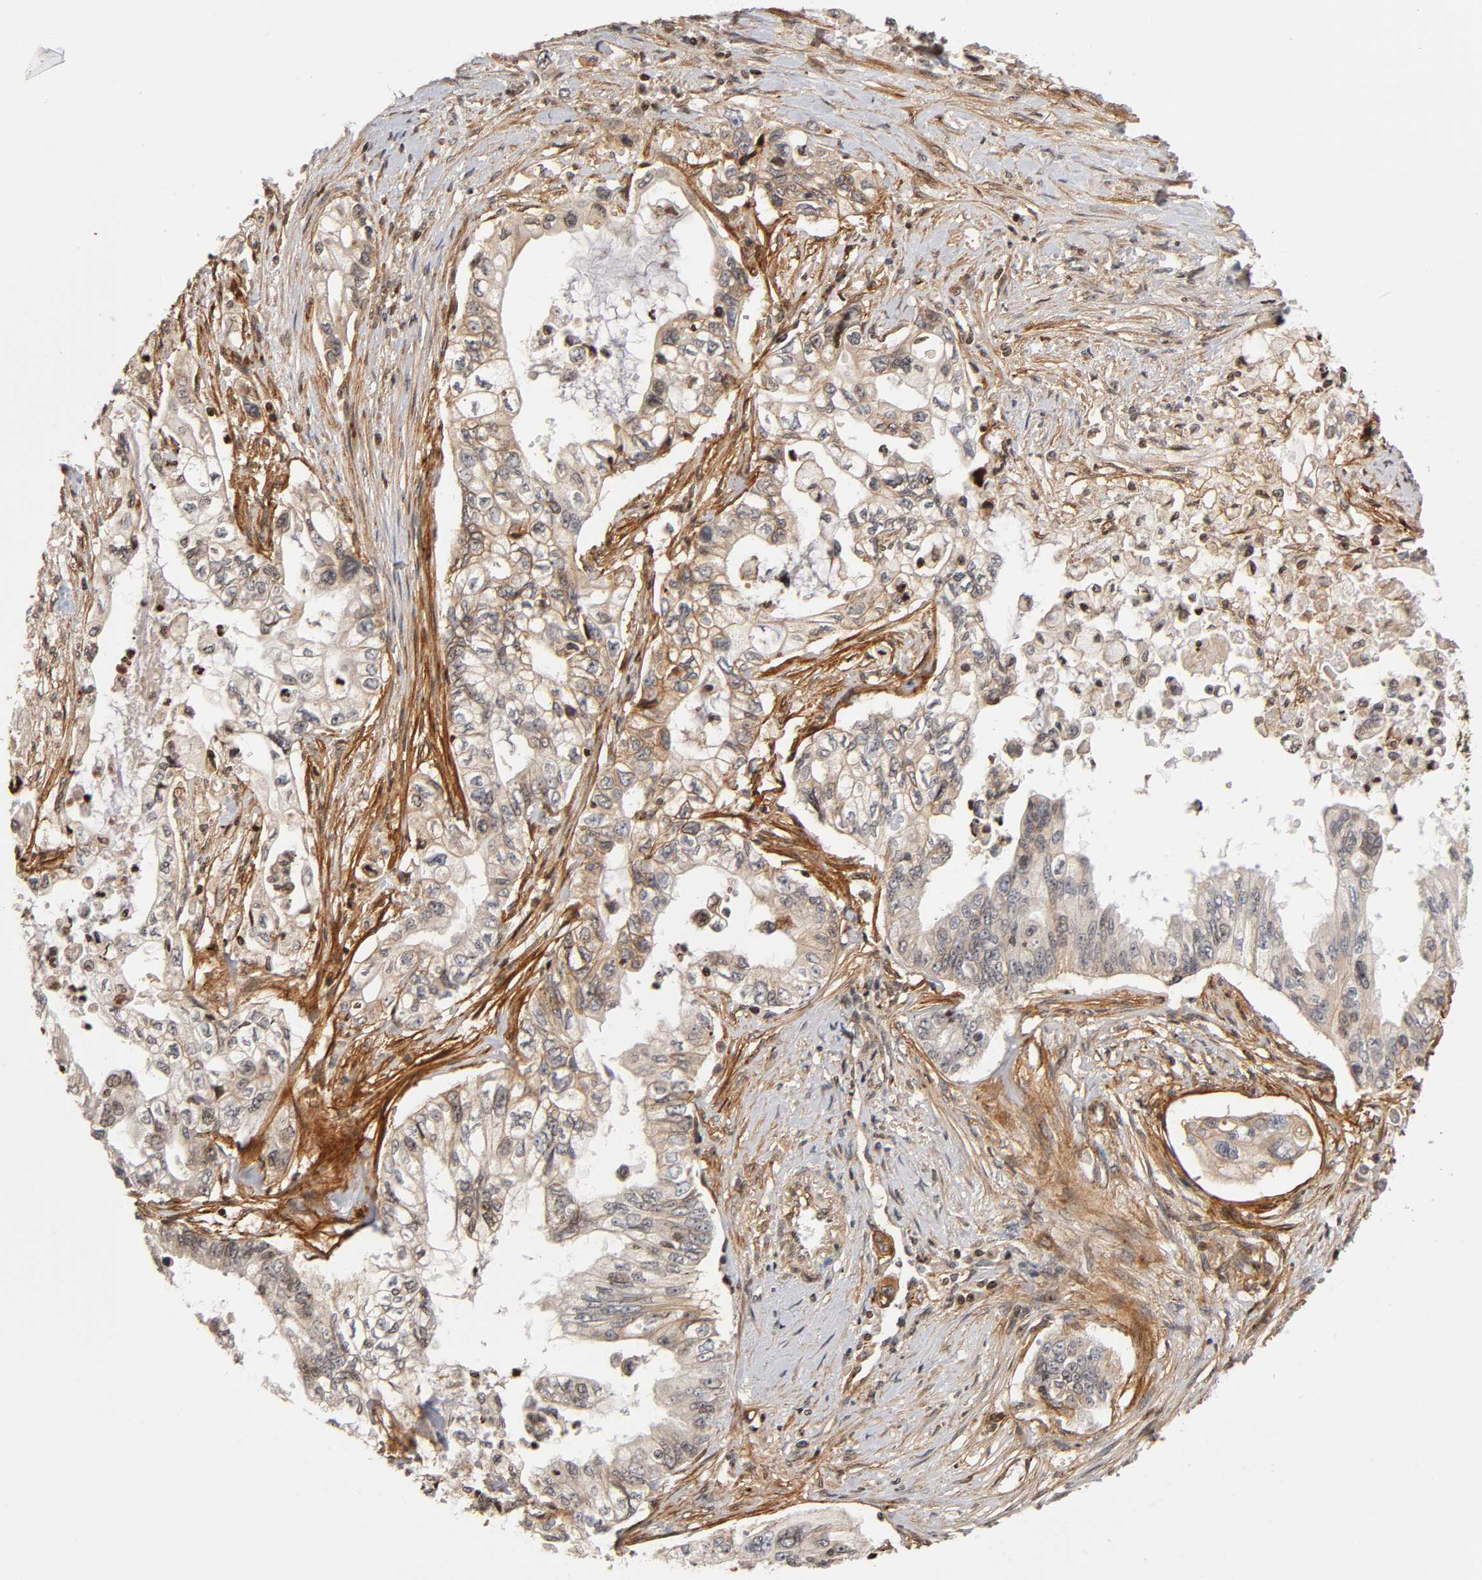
{"staining": {"intensity": "weak", "quantity": ">75%", "location": "cytoplasmic/membranous"}, "tissue": "pancreatic cancer", "cell_type": "Tumor cells", "image_type": "cancer", "snomed": [{"axis": "morphology", "description": "Normal tissue, NOS"}, {"axis": "topography", "description": "Pancreas"}], "caption": "Protein analysis of pancreatic cancer tissue exhibits weak cytoplasmic/membranous positivity in about >75% of tumor cells.", "gene": "ITGAV", "patient": {"sex": "male", "age": 42}}